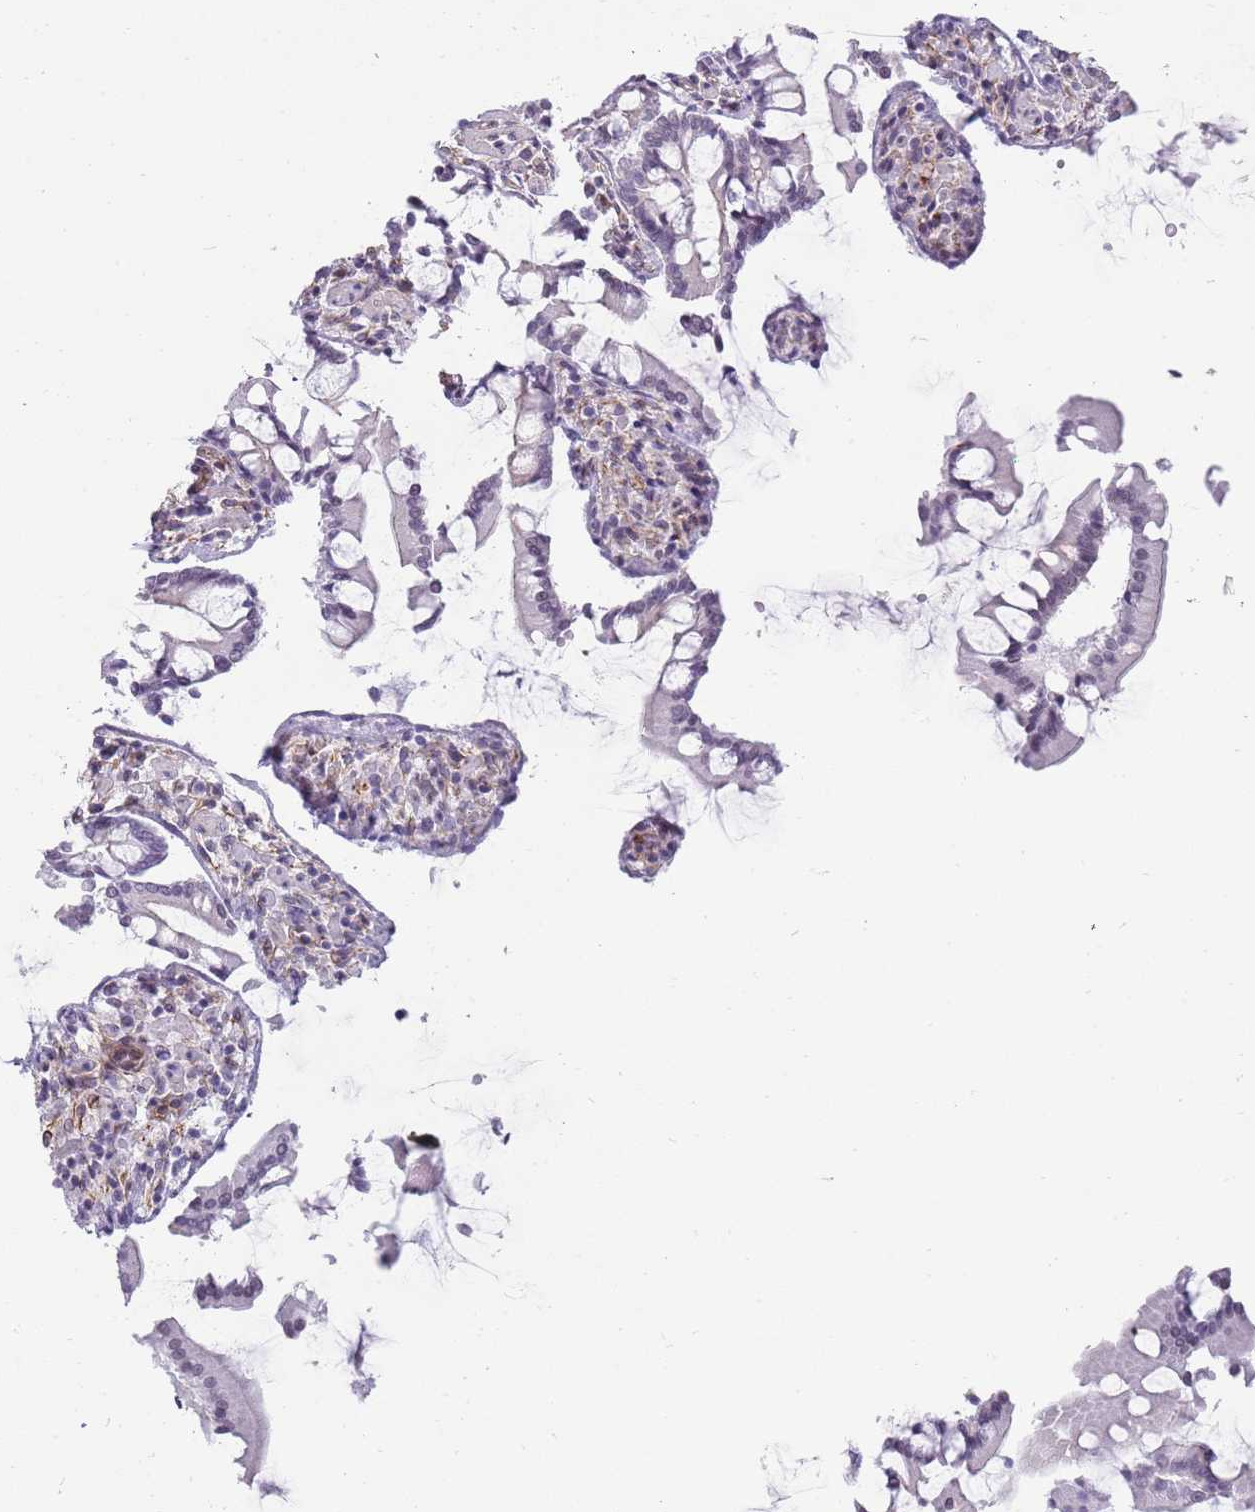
{"staining": {"intensity": "negative", "quantity": "none", "location": "none"}, "tissue": "small intestine", "cell_type": "Glandular cells", "image_type": "normal", "snomed": [{"axis": "morphology", "description": "Normal tissue, NOS"}, {"axis": "topography", "description": "Small intestine"}], "caption": "Immunohistochemical staining of normal small intestine displays no significant expression in glandular cells. Nuclei are stained in blue.", "gene": "ENSG00000271254", "patient": {"sex": "male", "age": 41}}